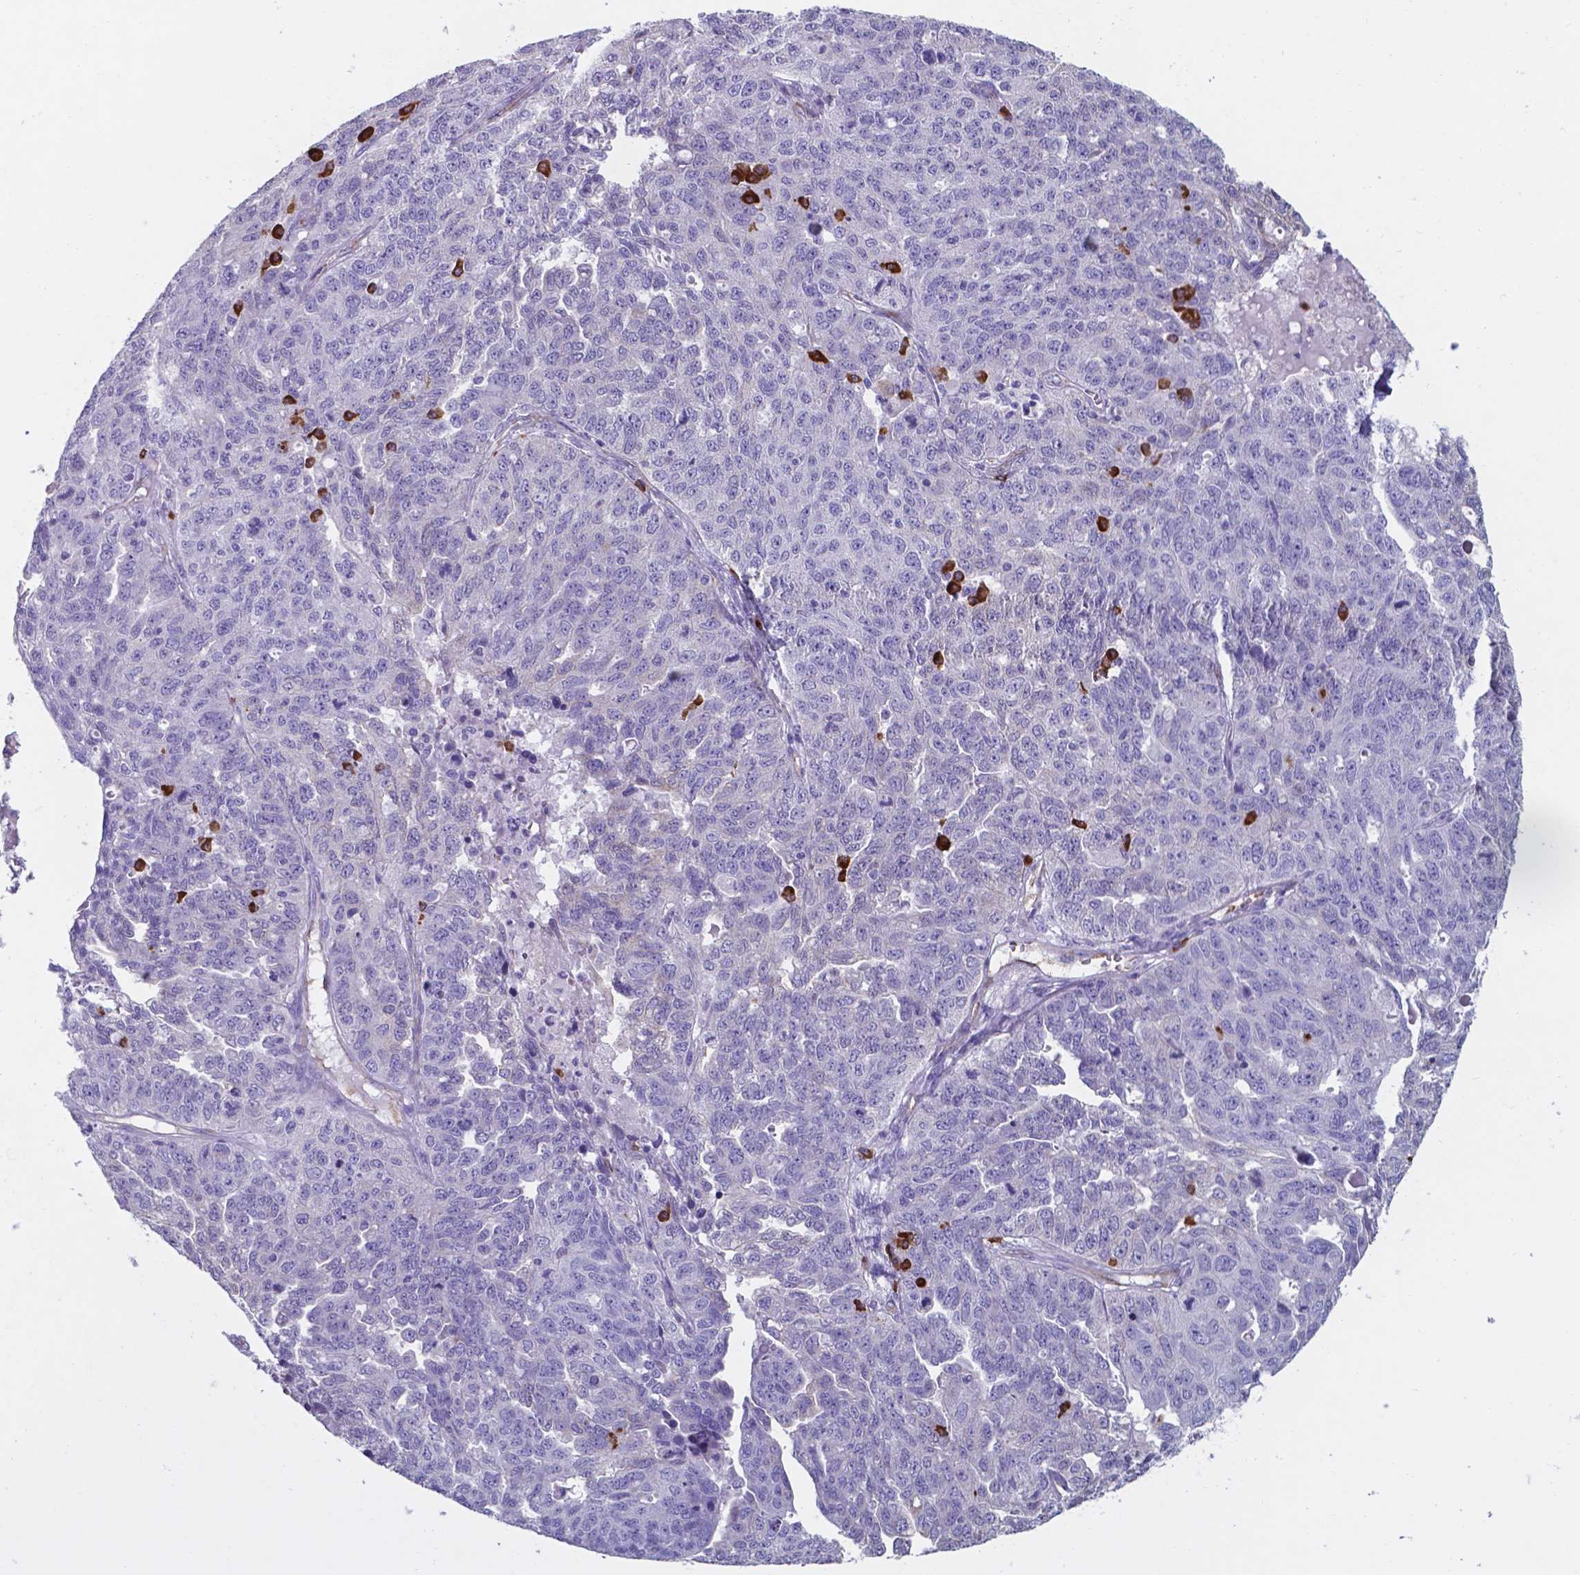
{"staining": {"intensity": "negative", "quantity": "none", "location": "none"}, "tissue": "ovarian cancer", "cell_type": "Tumor cells", "image_type": "cancer", "snomed": [{"axis": "morphology", "description": "Cystadenocarcinoma, serous, NOS"}, {"axis": "topography", "description": "Ovary"}], "caption": "DAB immunohistochemical staining of serous cystadenocarcinoma (ovarian) displays no significant positivity in tumor cells.", "gene": "UBE2J1", "patient": {"sex": "female", "age": 71}}